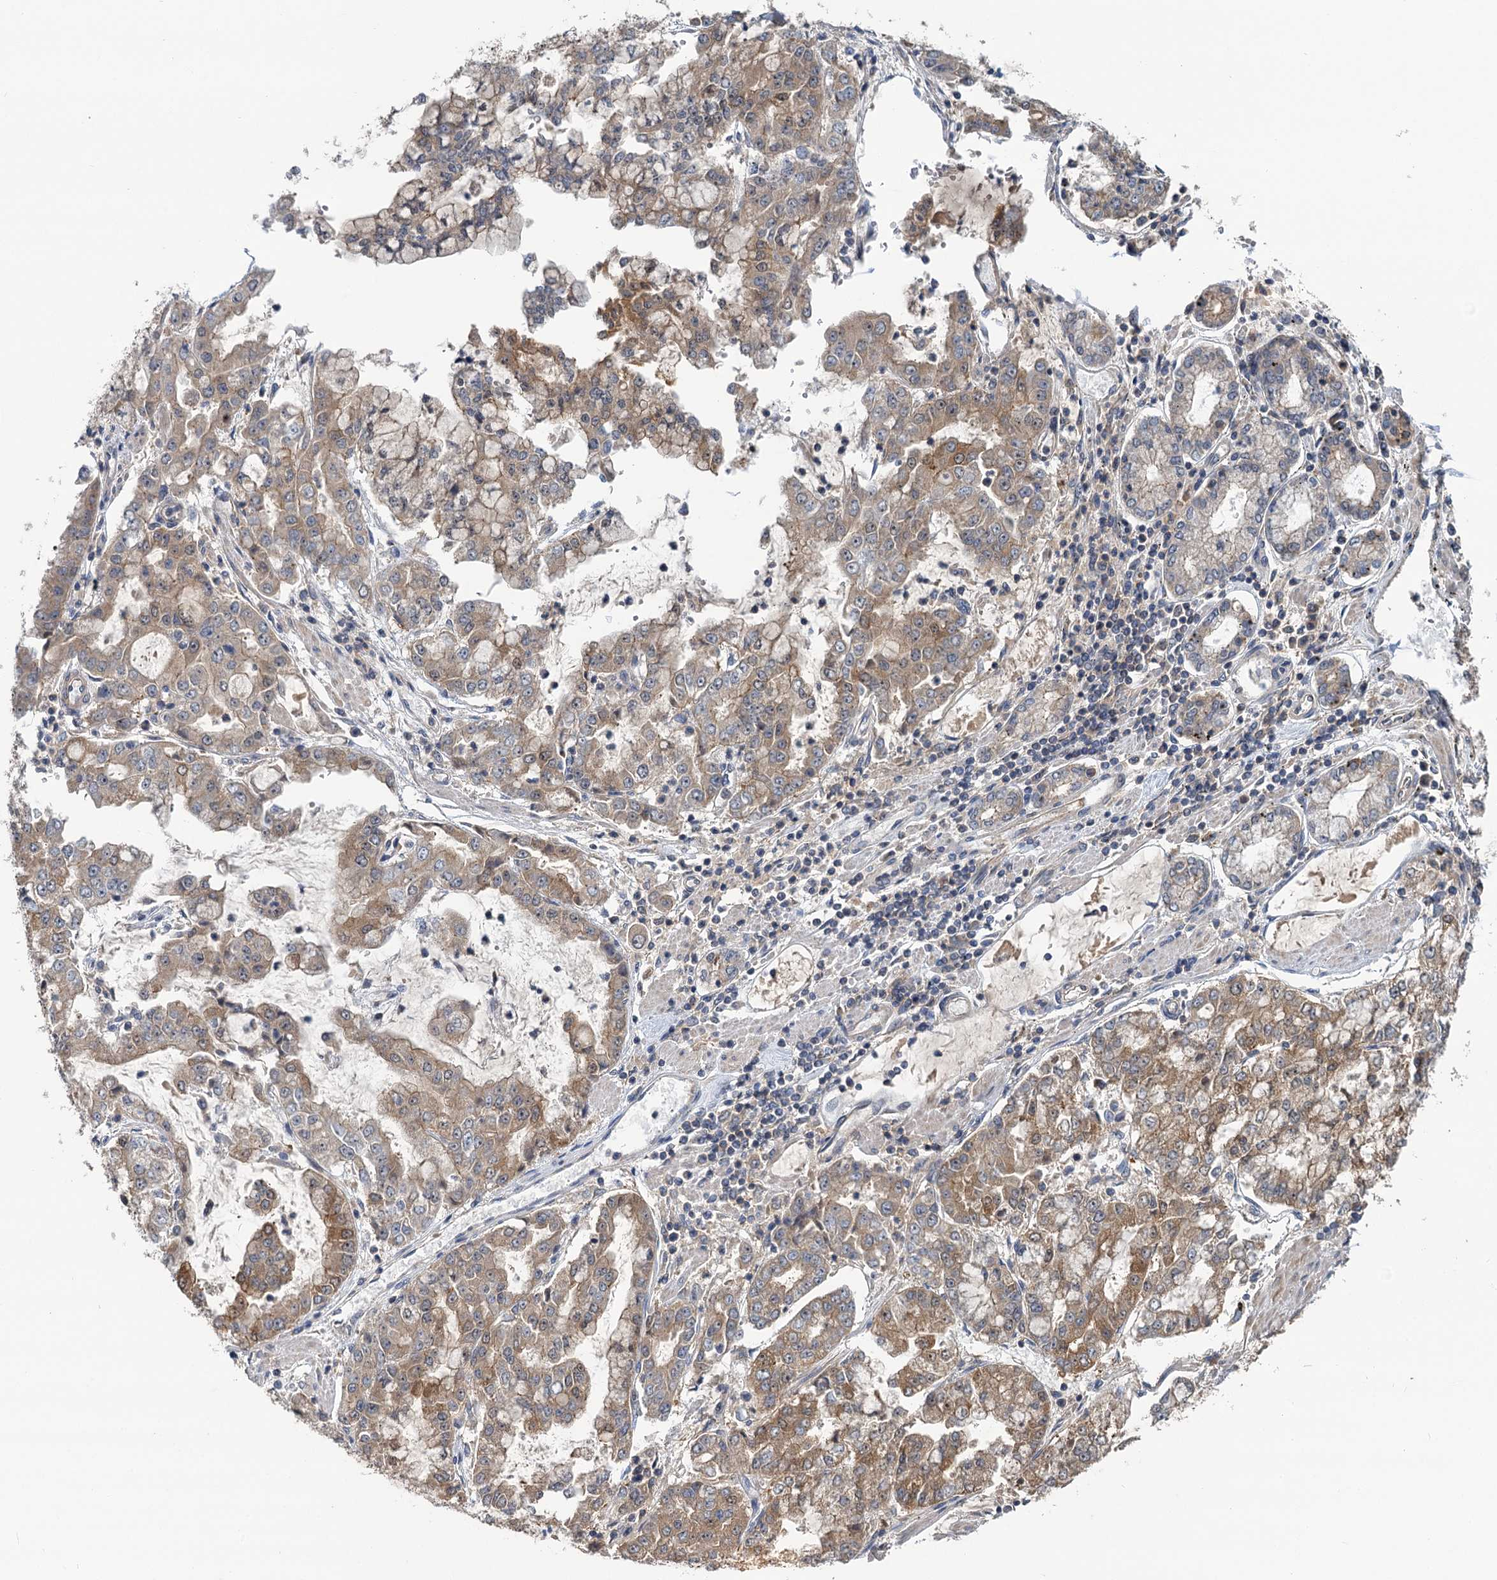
{"staining": {"intensity": "moderate", "quantity": "25%-75%", "location": "cytoplasmic/membranous"}, "tissue": "stomach cancer", "cell_type": "Tumor cells", "image_type": "cancer", "snomed": [{"axis": "morphology", "description": "Adenocarcinoma, NOS"}, {"axis": "topography", "description": "Stomach"}], "caption": "Immunohistochemistry (IHC) staining of stomach adenocarcinoma, which displays medium levels of moderate cytoplasmic/membranous positivity in about 25%-75% of tumor cells indicating moderate cytoplasmic/membranous protein positivity. The staining was performed using DAB (brown) for protein detection and nuclei were counterstained in hematoxylin (blue).", "gene": "TMEM39A", "patient": {"sex": "male", "age": 76}}